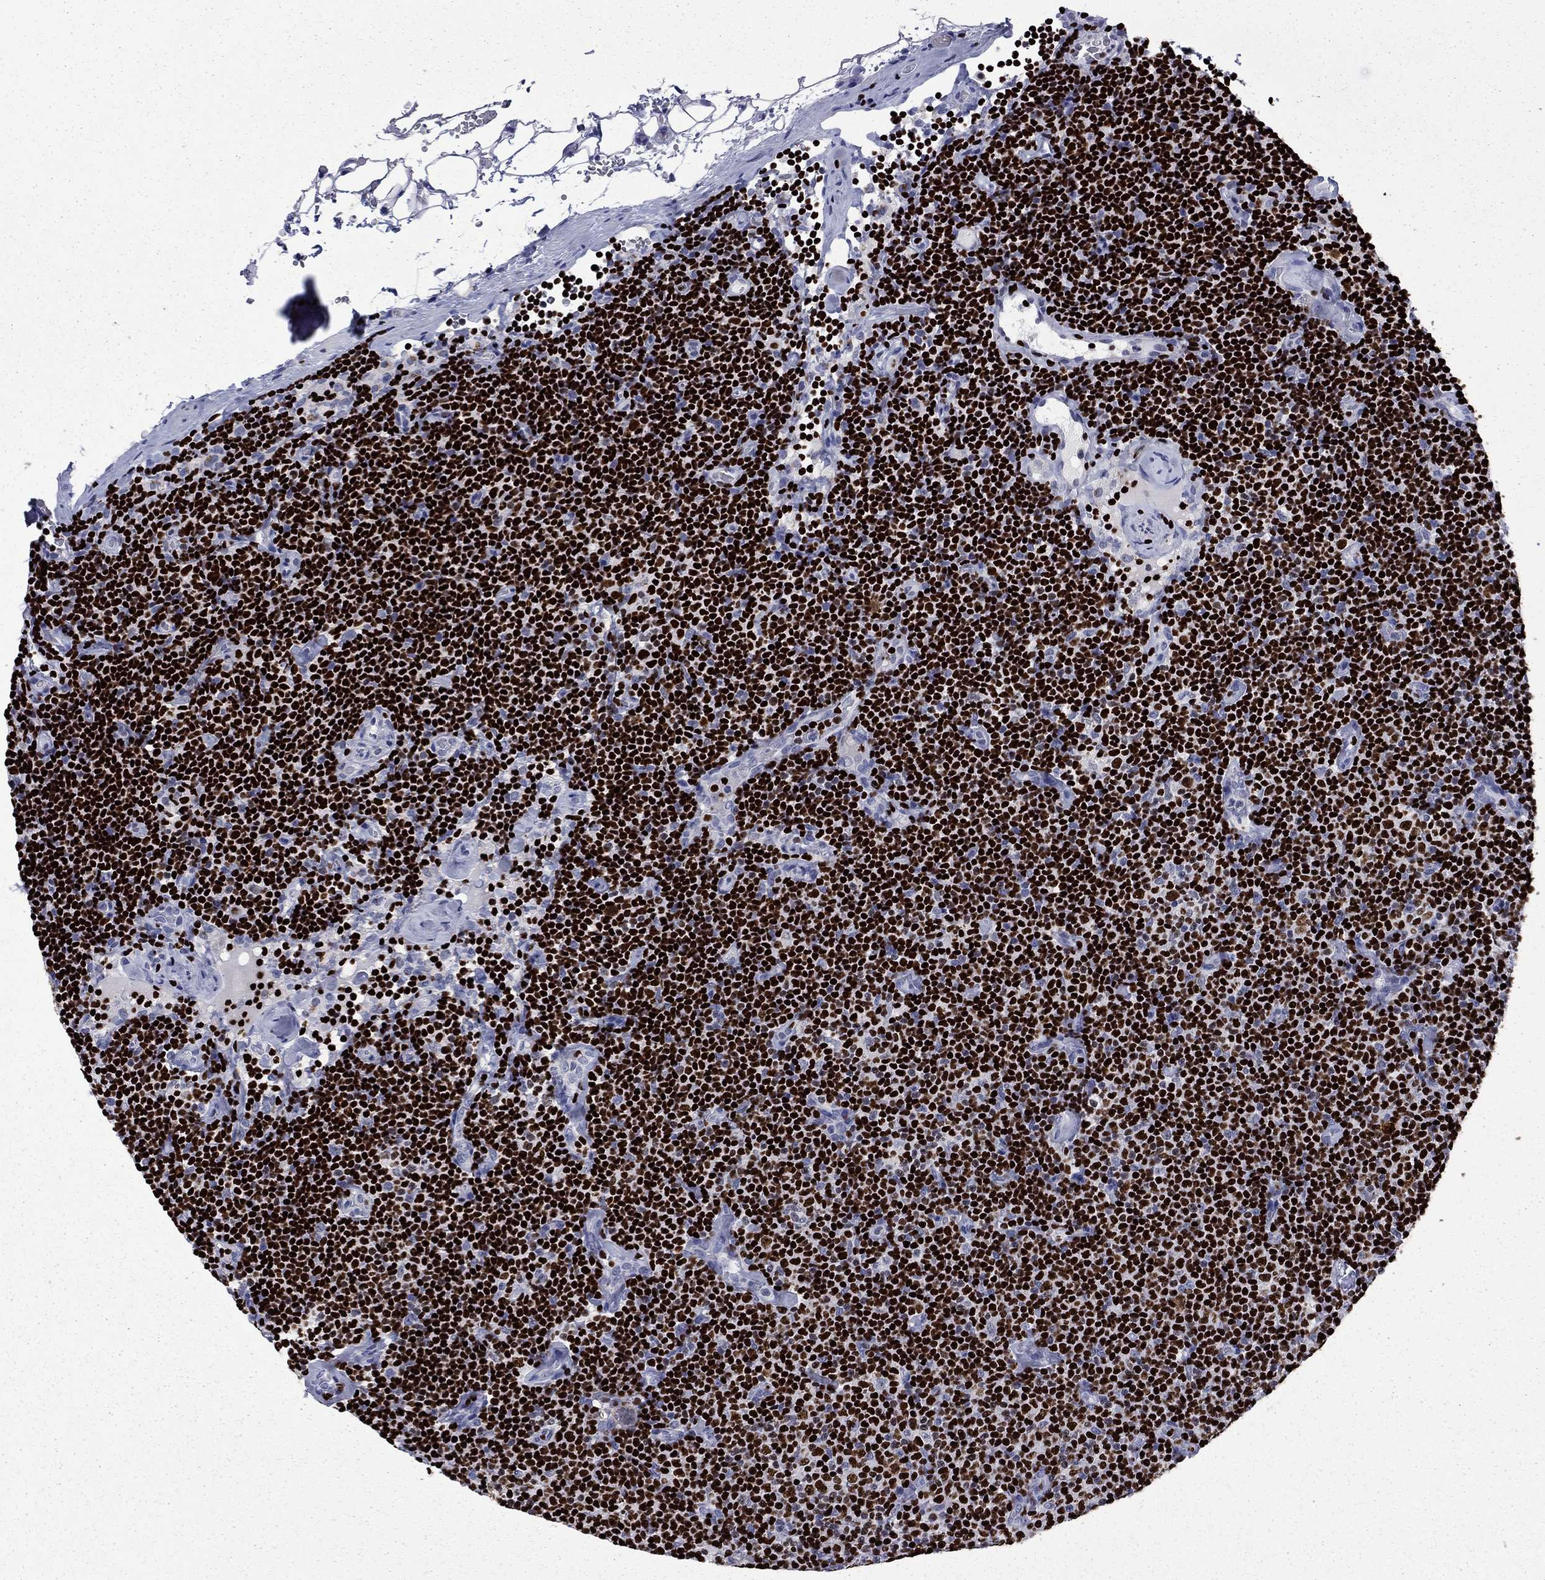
{"staining": {"intensity": "strong", "quantity": ">75%", "location": "nuclear"}, "tissue": "lymphoma", "cell_type": "Tumor cells", "image_type": "cancer", "snomed": [{"axis": "morphology", "description": "Malignant lymphoma, non-Hodgkin's type, Low grade"}, {"axis": "topography", "description": "Lymph node"}], "caption": "A brown stain shows strong nuclear expression of a protein in malignant lymphoma, non-Hodgkin's type (low-grade) tumor cells. Nuclei are stained in blue.", "gene": "IKZF3", "patient": {"sex": "male", "age": 81}}